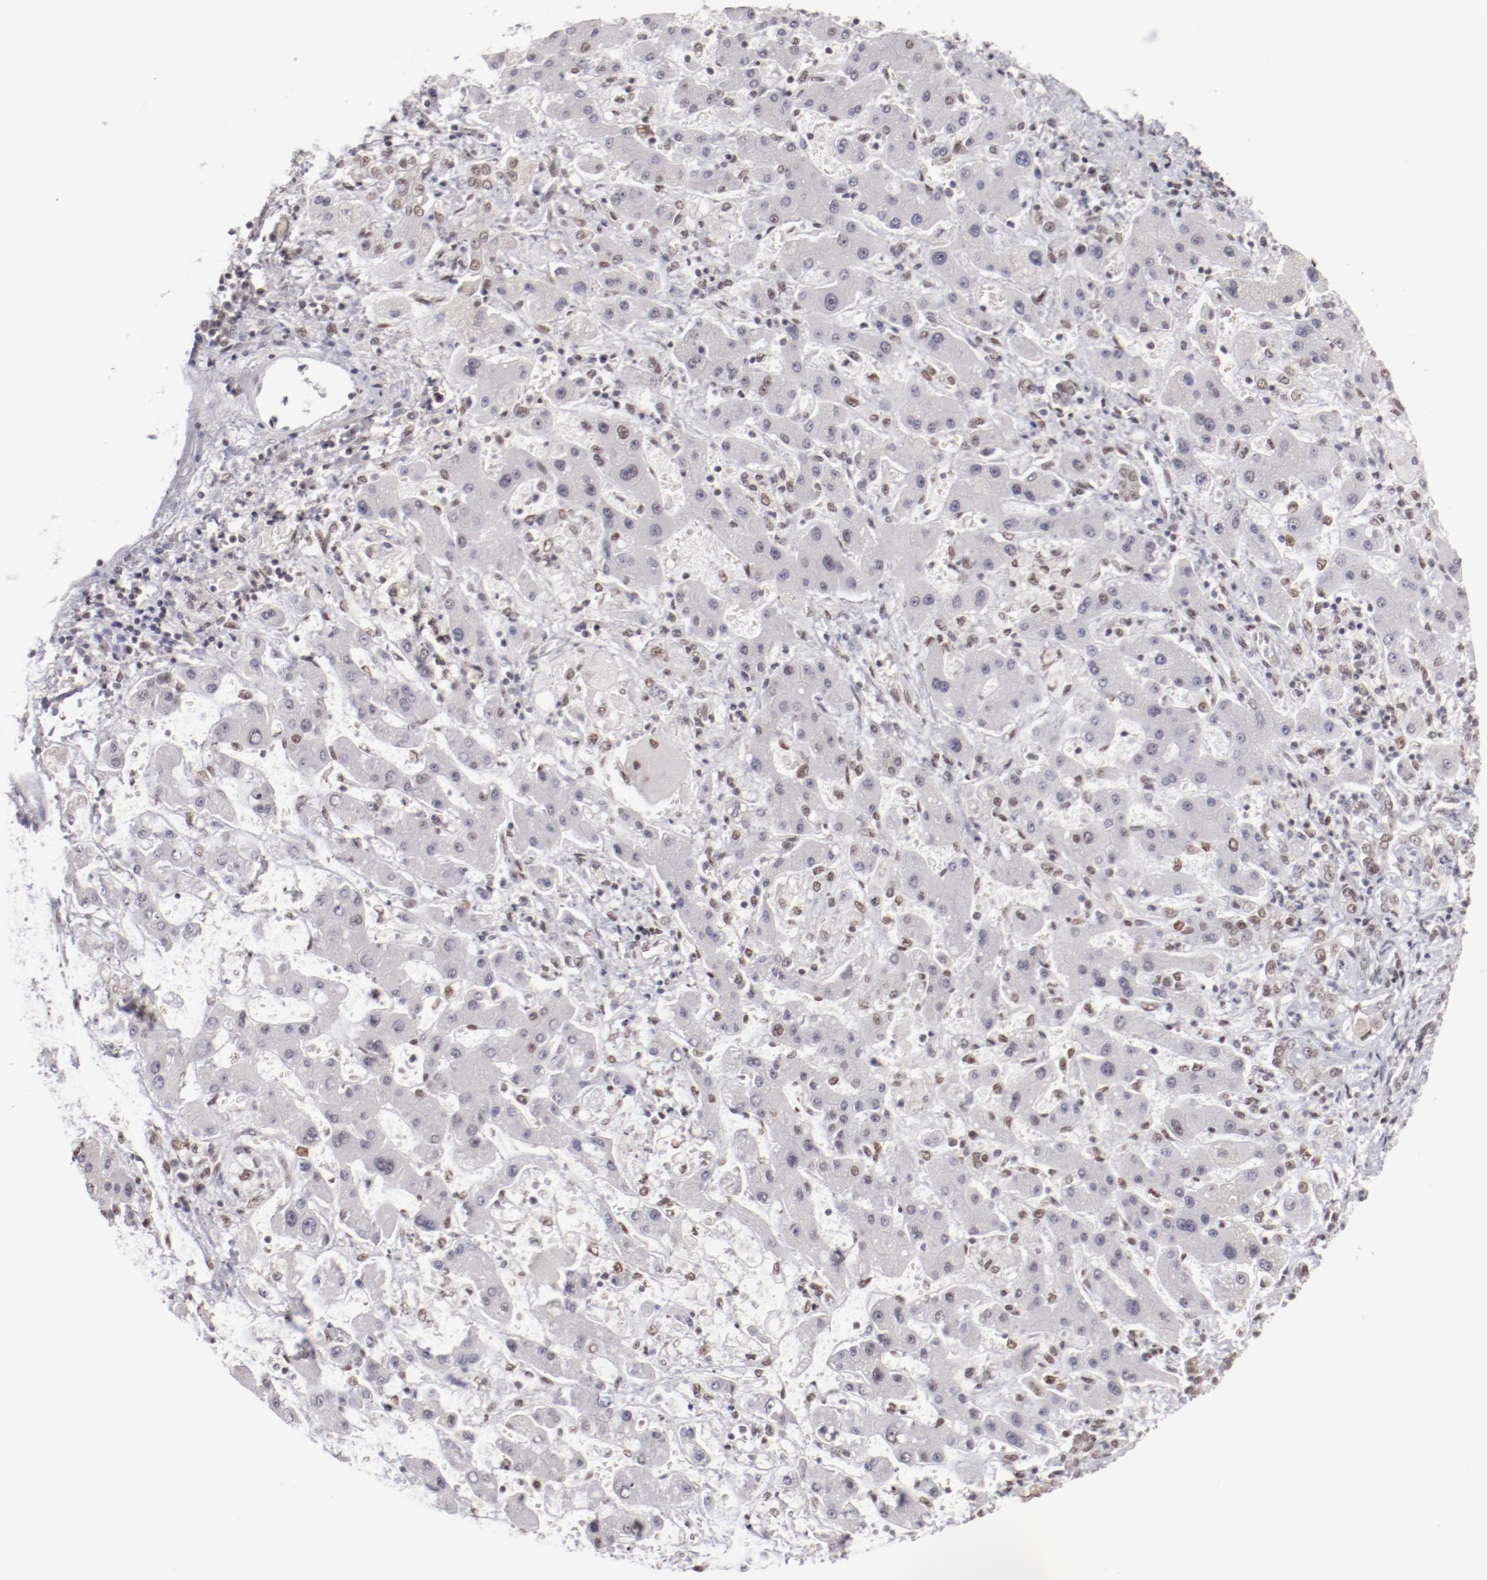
{"staining": {"intensity": "moderate", "quantity": "<25%", "location": "nuclear"}, "tissue": "liver cancer", "cell_type": "Tumor cells", "image_type": "cancer", "snomed": [{"axis": "morphology", "description": "Cholangiocarcinoma"}, {"axis": "topography", "description": "Liver"}], "caption": "A high-resolution image shows immunohistochemistry staining of liver cholangiocarcinoma, which shows moderate nuclear expression in about <25% of tumor cells. (DAB IHC with brightfield microscopy, high magnification).", "gene": "TFAP4", "patient": {"sex": "male", "age": 50}}